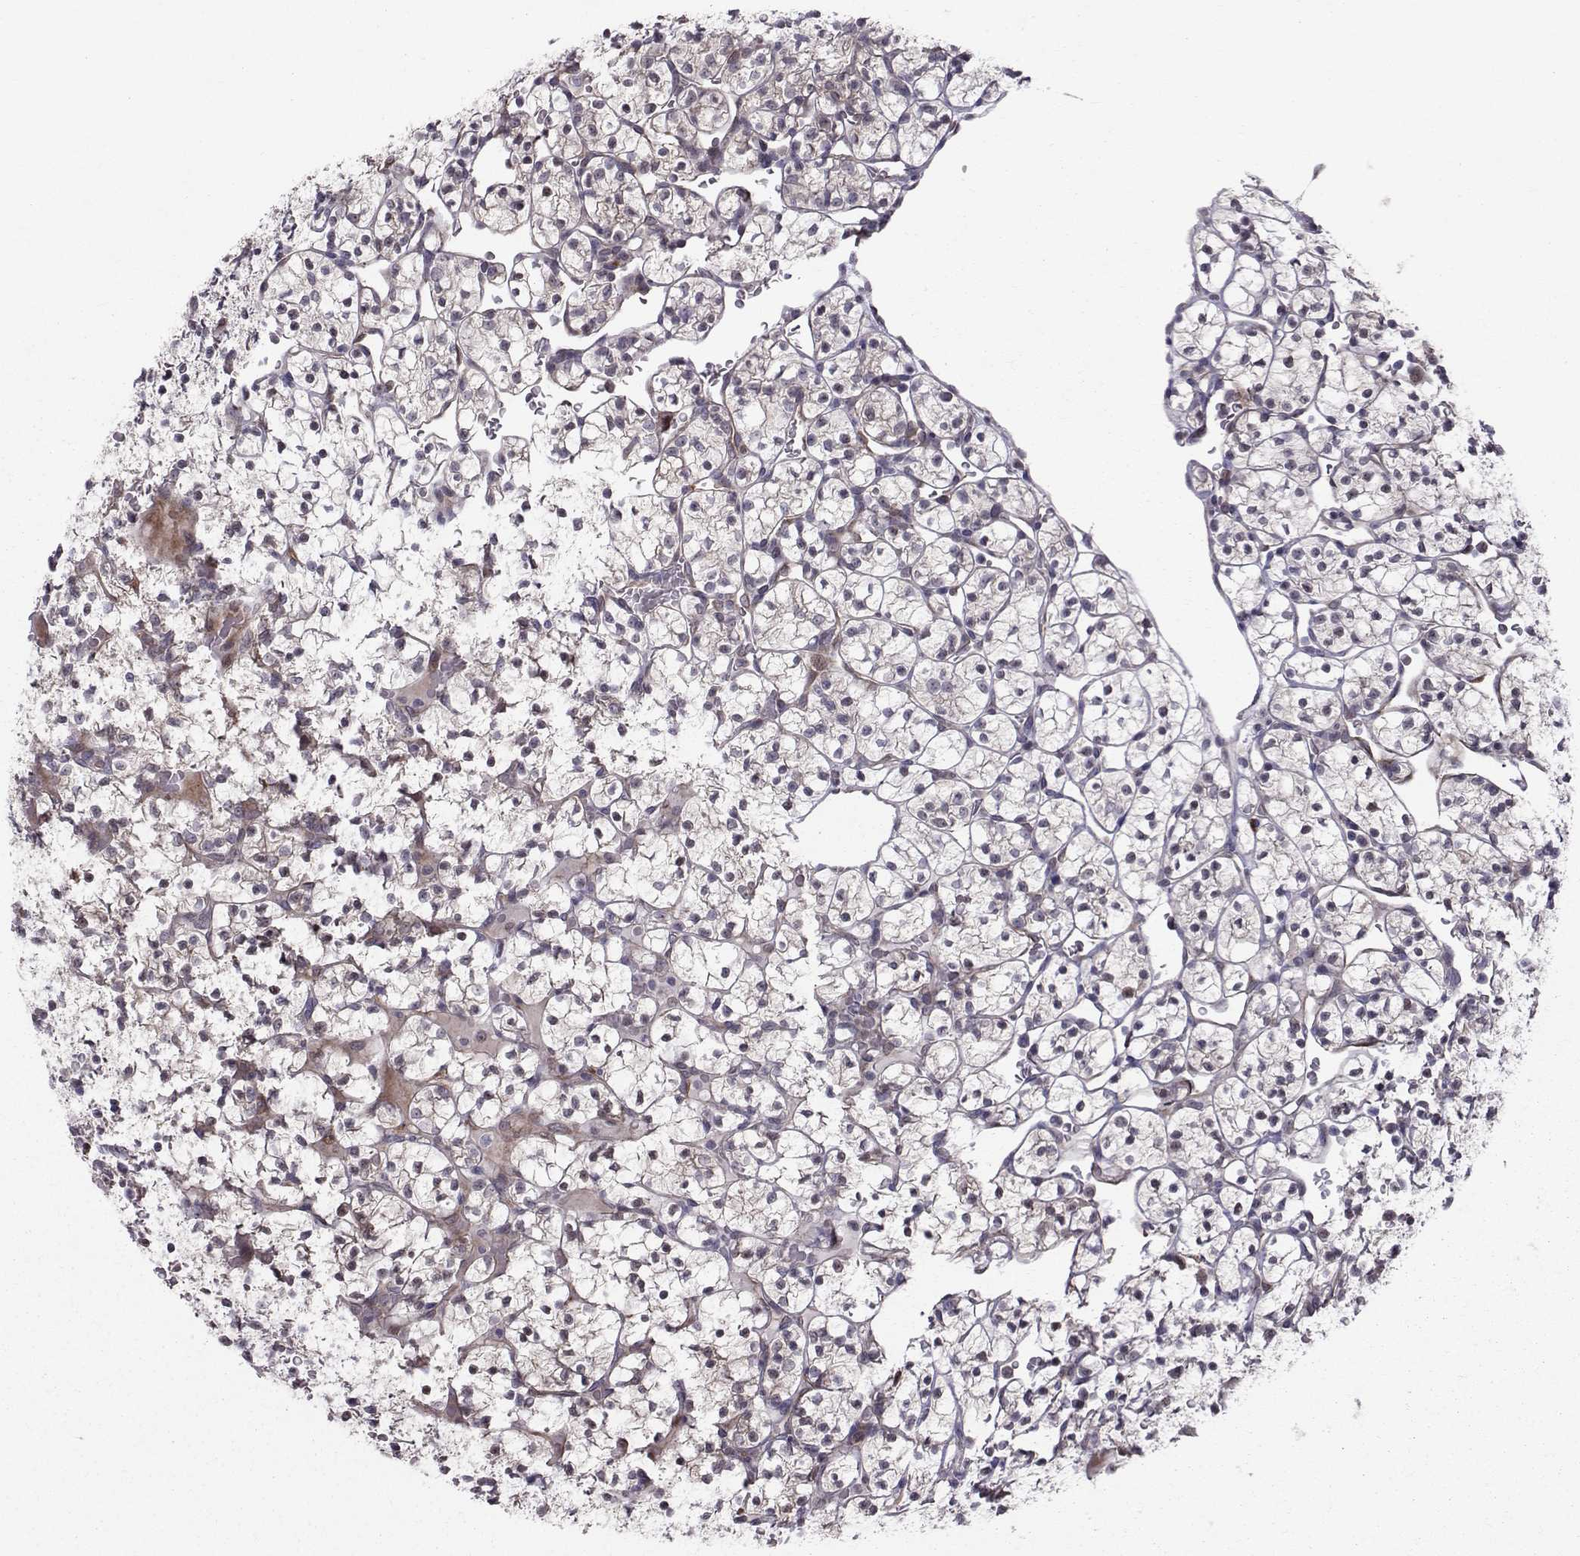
{"staining": {"intensity": "negative", "quantity": "none", "location": "none"}, "tissue": "renal cancer", "cell_type": "Tumor cells", "image_type": "cancer", "snomed": [{"axis": "morphology", "description": "Adenocarcinoma, NOS"}, {"axis": "topography", "description": "Kidney"}], "caption": "Immunohistochemical staining of adenocarcinoma (renal) reveals no significant staining in tumor cells.", "gene": "HSP90AB1", "patient": {"sex": "female", "age": 89}}